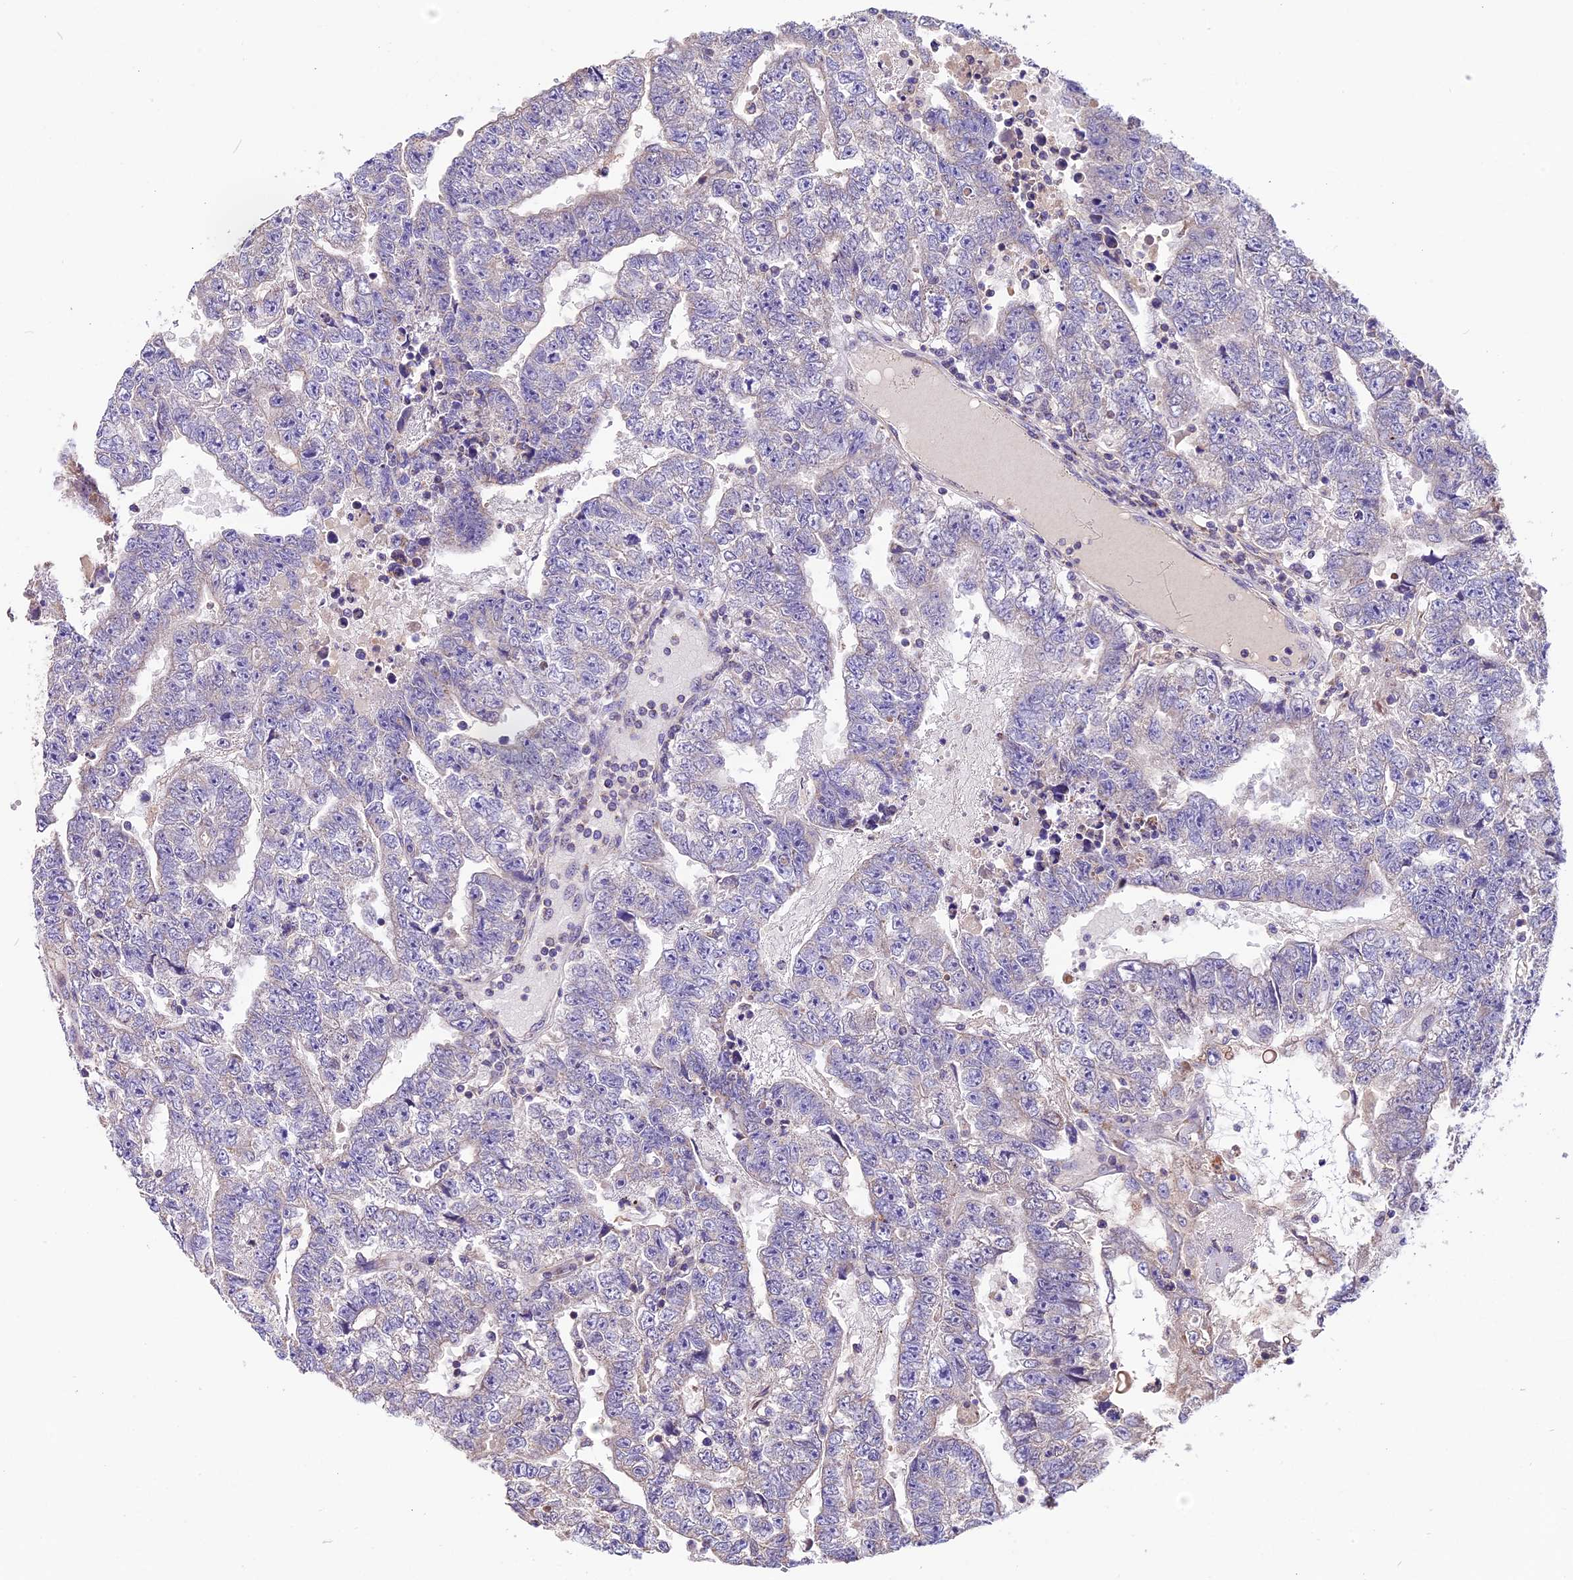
{"staining": {"intensity": "negative", "quantity": "none", "location": "none"}, "tissue": "testis cancer", "cell_type": "Tumor cells", "image_type": "cancer", "snomed": [{"axis": "morphology", "description": "Carcinoma, Embryonal, NOS"}, {"axis": "topography", "description": "Testis"}], "caption": "The IHC photomicrograph has no significant positivity in tumor cells of embryonal carcinoma (testis) tissue. (Stains: DAB (3,3'-diaminobenzidine) immunohistochemistry with hematoxylin counter stain, Microscopy: brightfield microscopy at high magnification).", "gene": "DDX28", "patient": {"sex": "male", "age": 25}}